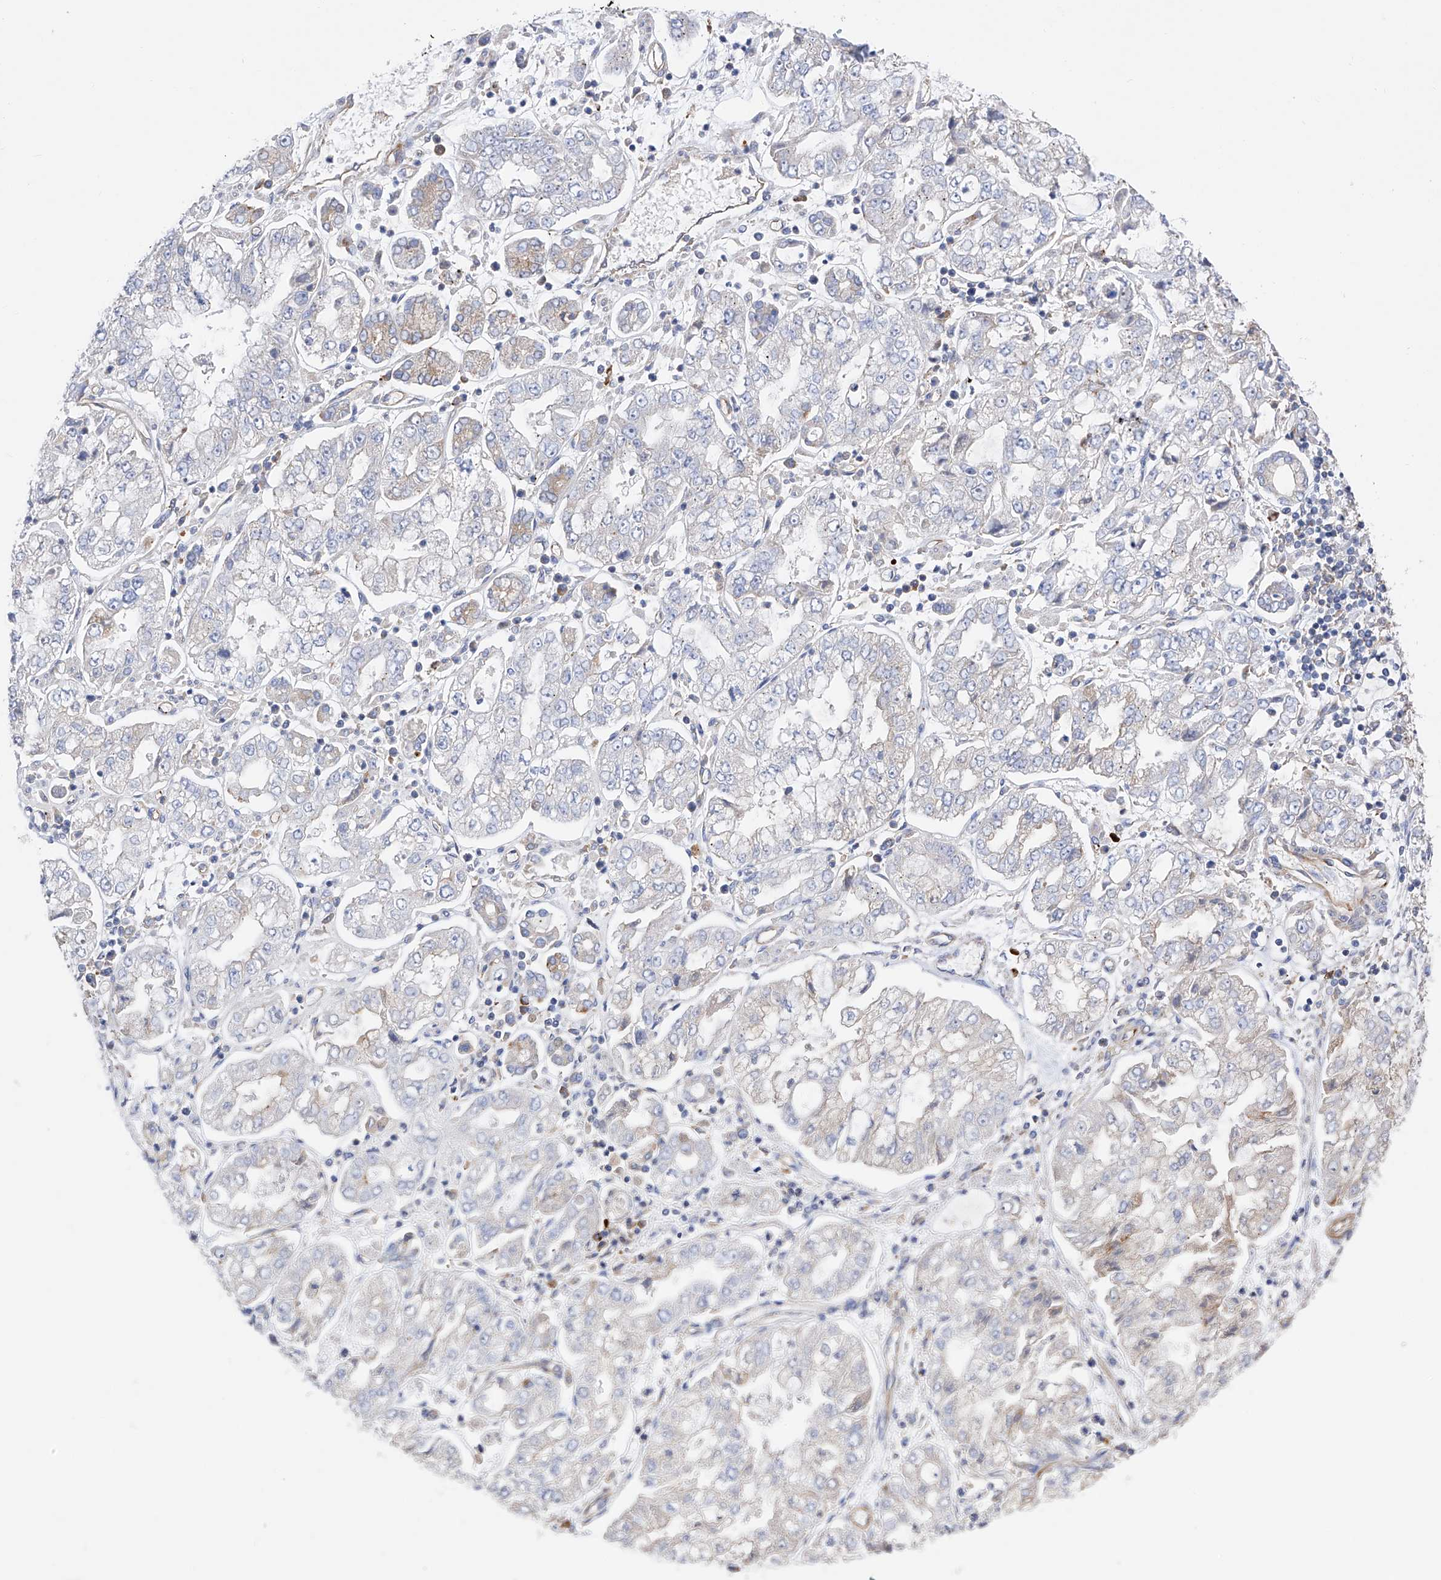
{"staining": {"intensity": "negative", "quantity": "none", "location": "none"}, "tissue": "stomach cancer", "cell_type": "Tumor cells", "image_type": "cancer", "snomed": [{"axis": "morphology", "description": "Adenocarcinoma, NOS"}, {"axis": "topography", "description": "Stomach"}], "caption": "IHC micrograph of neoplastic tissue: human stomach adenocarcinoma stained with DAB (3,3'-diaminobenzidine) exhibits no significant protein staining in tumor cells.", "gene": "NFATC4", "patient": {"sex": "male", "age": 76}}